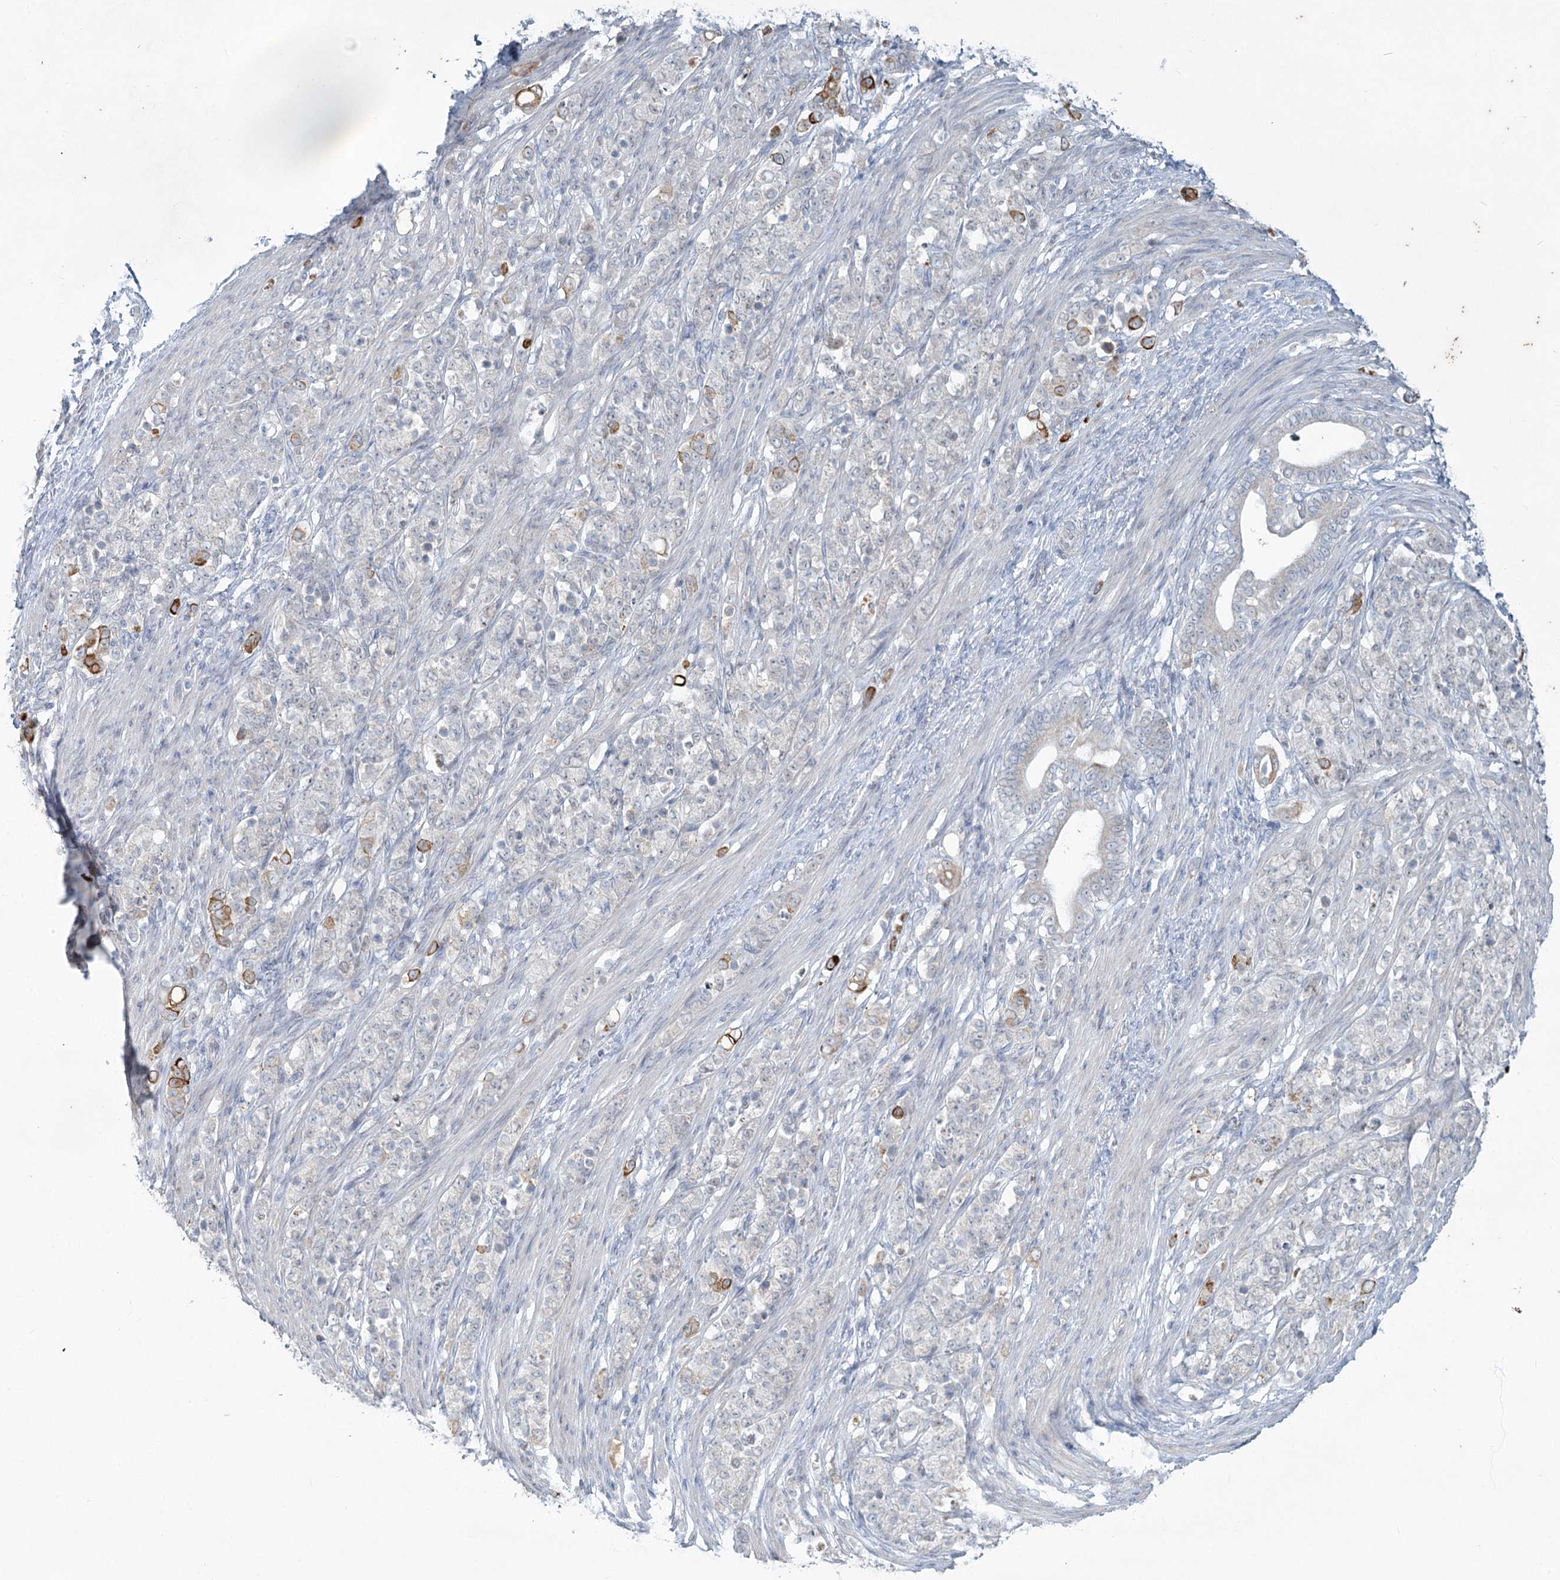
{"staining": {"intensity": "moderate", "quantity": "<25%", "location": "cytoplasmic/membranous"}, "tissue": "stomach cancer", "cell_type": "Tumor cells", "image_type": "cancer", "snomed": [{"axis": "morphology", "description": "Adenocarcinoma, NOS"}, {"axis": "topography", "description": "Stomach"}], "caption": "Immunohistochemical staining of human stomach cancer (adenocarcinoma) exhibits low levels of moderate cytoplasmic/membranous positivity in approximately <25% of tumor cells.", "gene": "ABITRAM", "patient": {"sex": "female", "age": 79}}